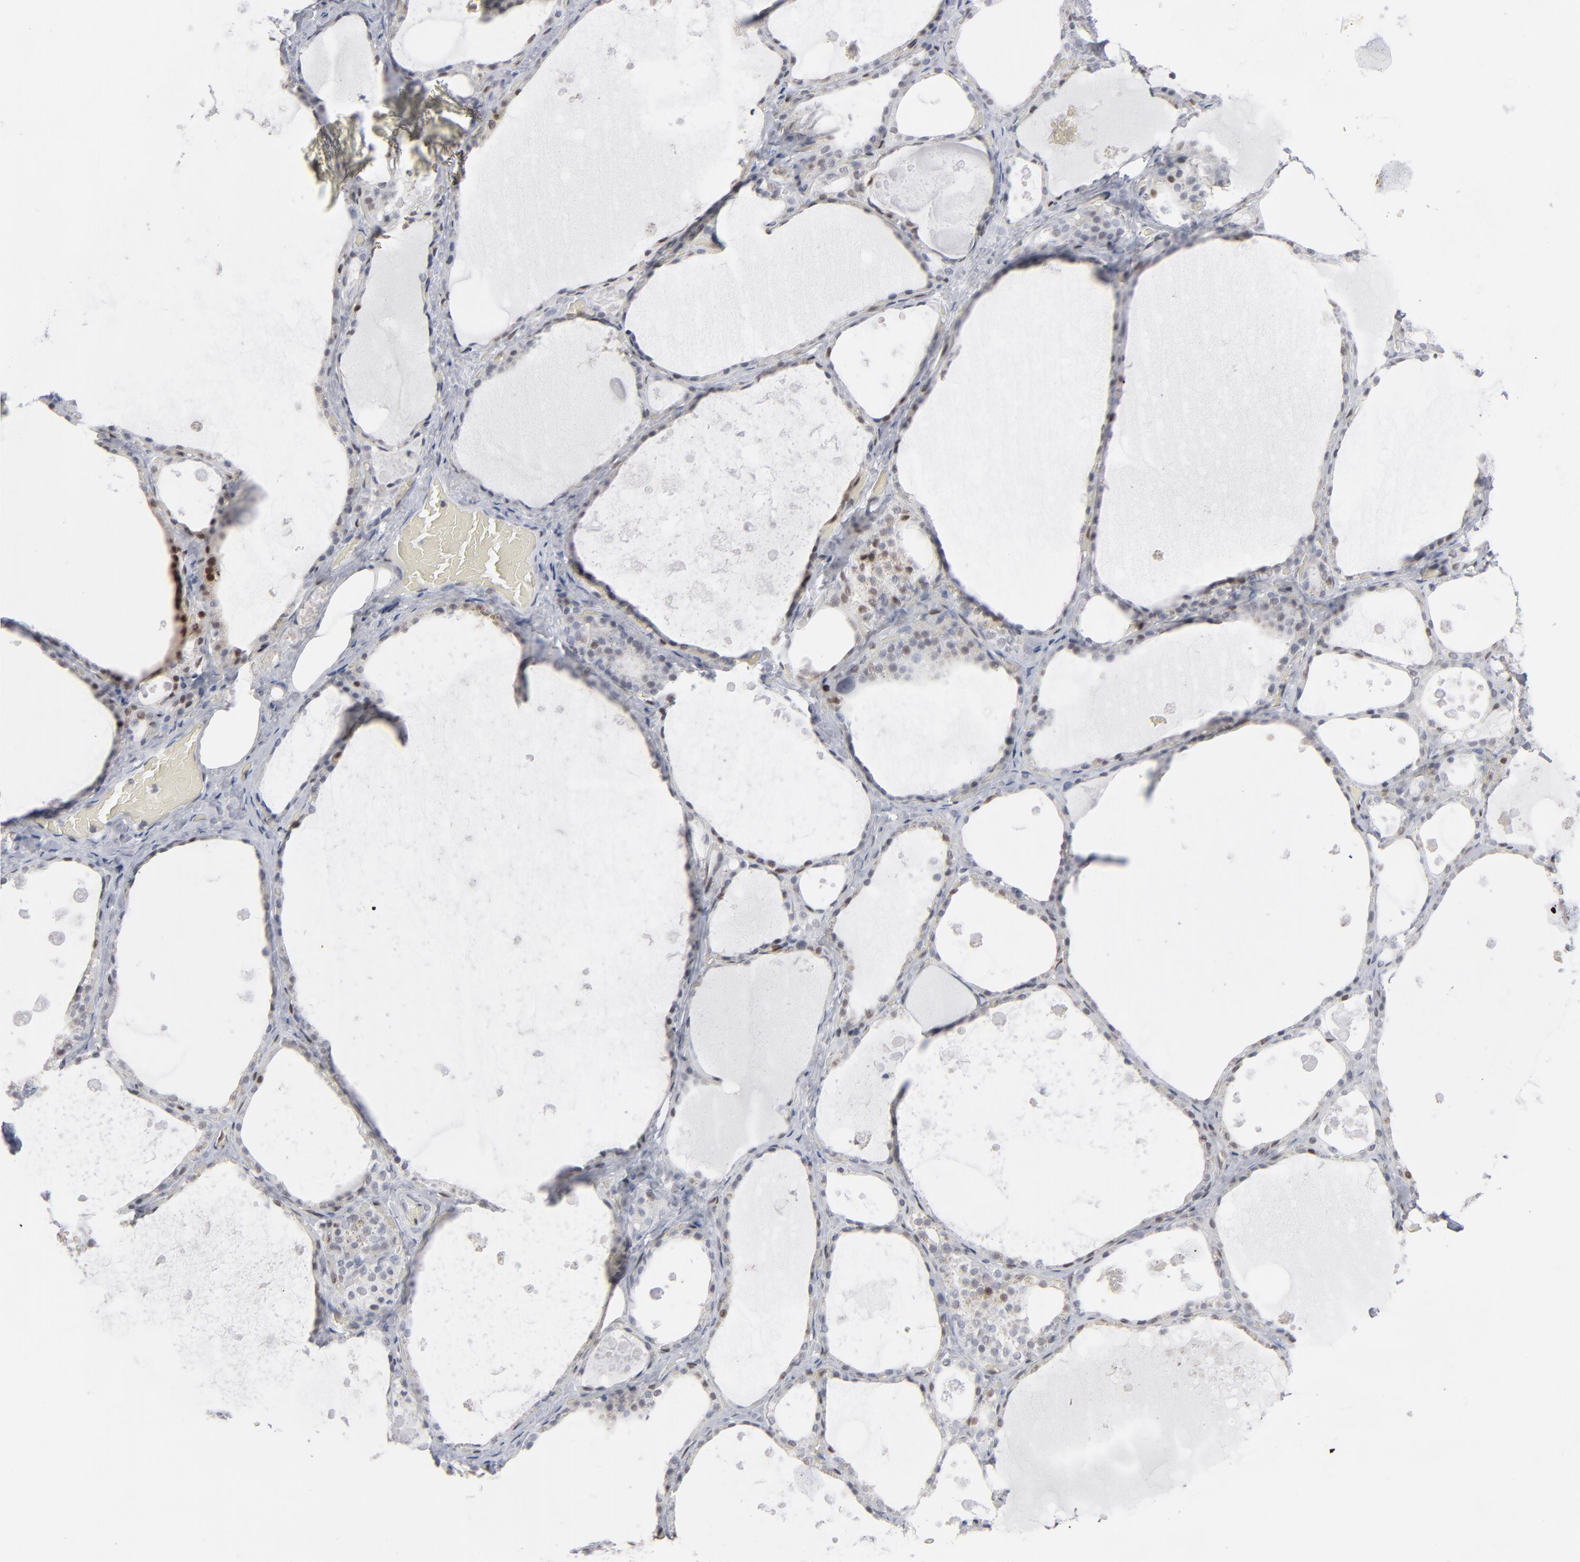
{"staining": {"intensity": "strong", "quantity": "<25%", "location": "nuclear"}, "tissue": "thyroid gland", "cell_type": "Glandular cells", "image_type": "normal", "snomed": [{"axis": "morphology", "description": "Normal tissue, NOS"}, {"axis": "topography", "description": "Thyroid gland"}], "caption": "The micrograph demonstrates a brown stain indicating the presence of a protein in the nuclear of glandular cells in thyroid gland. Nuclei are stained in blue.", "gene": "IRF9", "patient": {"sex": "male", "age": 61}}